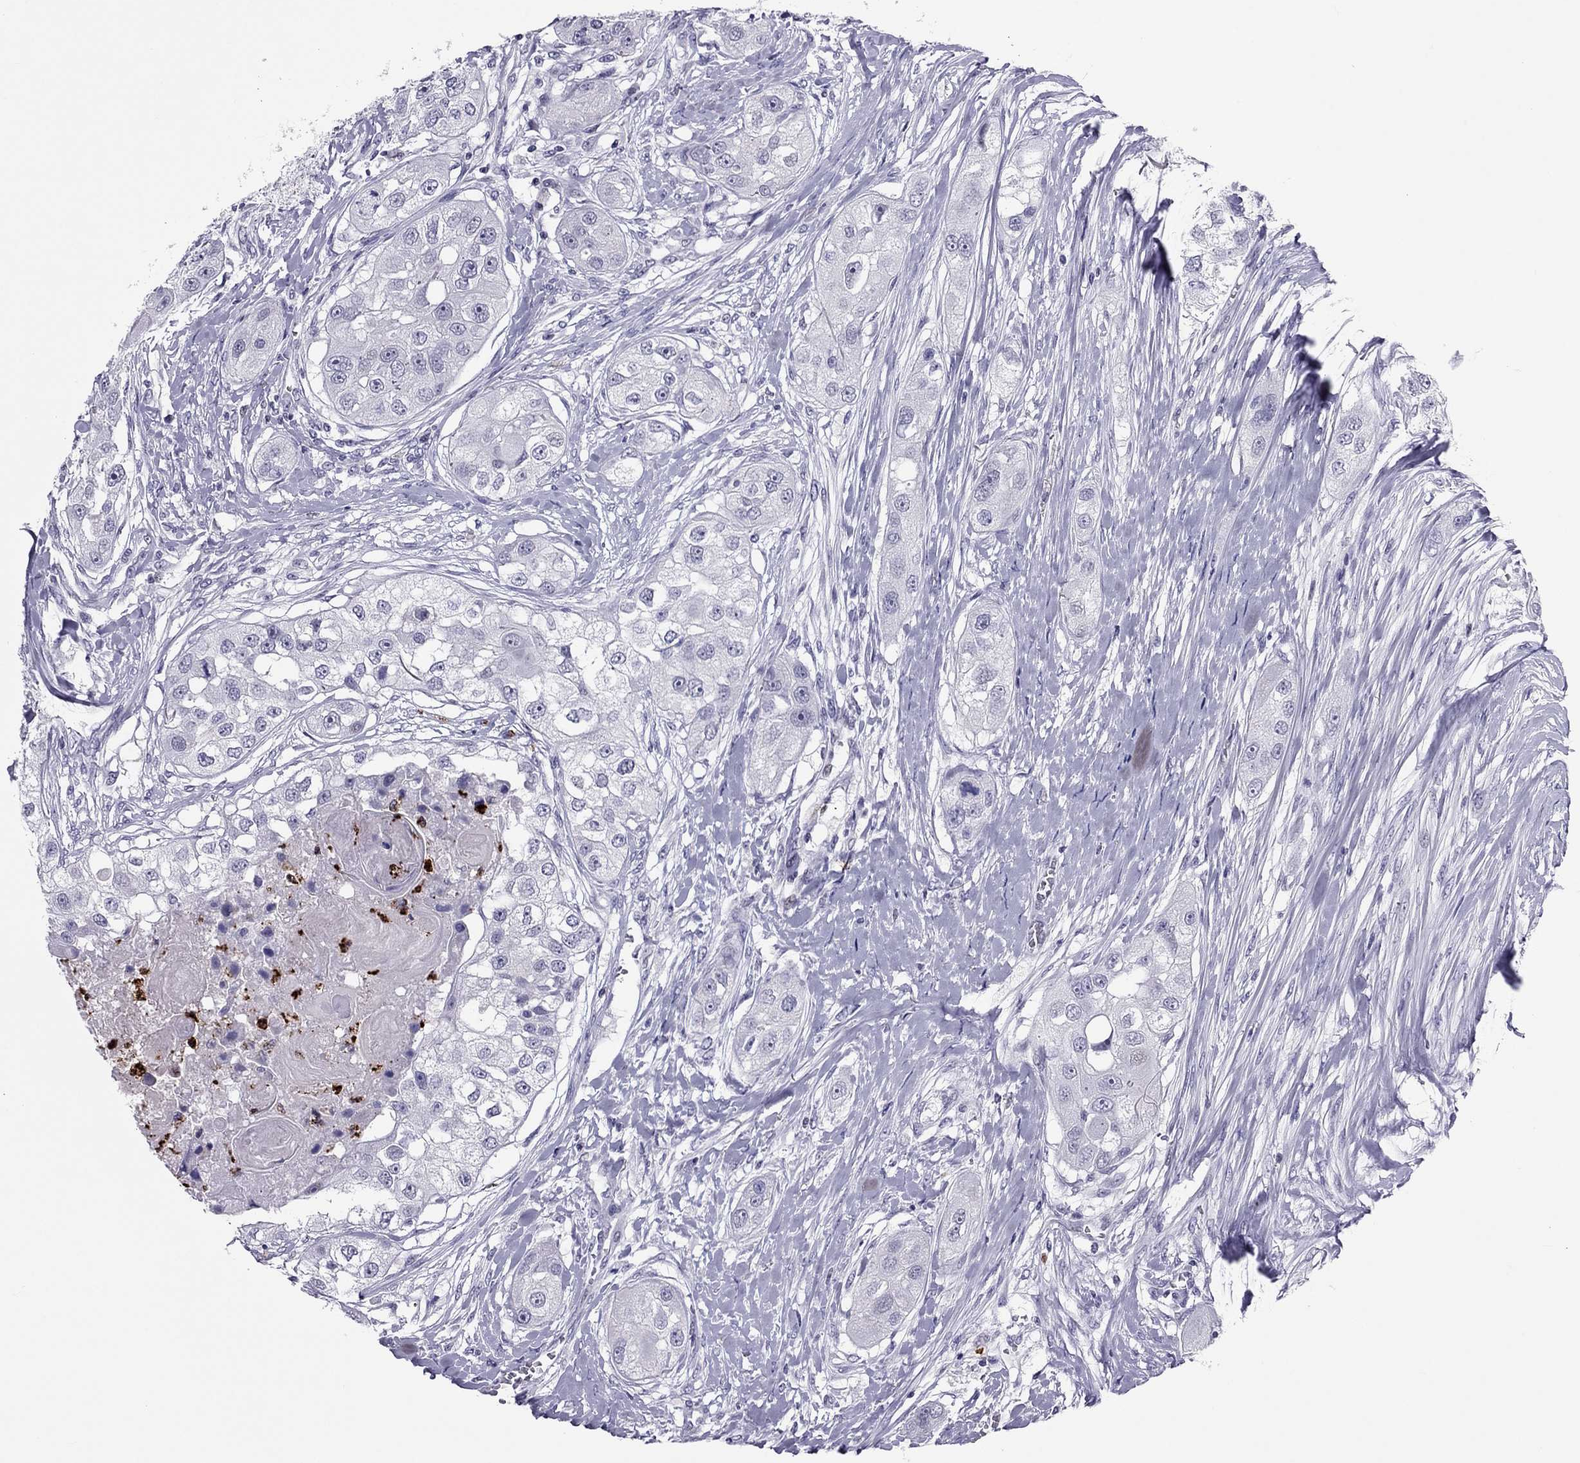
{"staining": {"intensity": "negative", "quantity": "none", "location": "none"}, "tissue": "head and neck cancer", "cell_type": "Tumor cells", "image_type": "cancer", "snomed": [{"axis": "morphology", "description": "Normal tissue, NOS"}, {"axis": "morphology", "description": "Squamous cell carcinoma, NOS"}, {"axis": "topography", "description": "Skeletal muscle"}, {"axis": "topography", "description": "Head-Neck"}], "caption": "A high-resolution photomicrograph shows IHC staining of head and neck squamous cell carcinoma, which shows no significant expression in tumor cells.", "gene": "CCL27", "patient": {"sex": "male", "age": 51}}